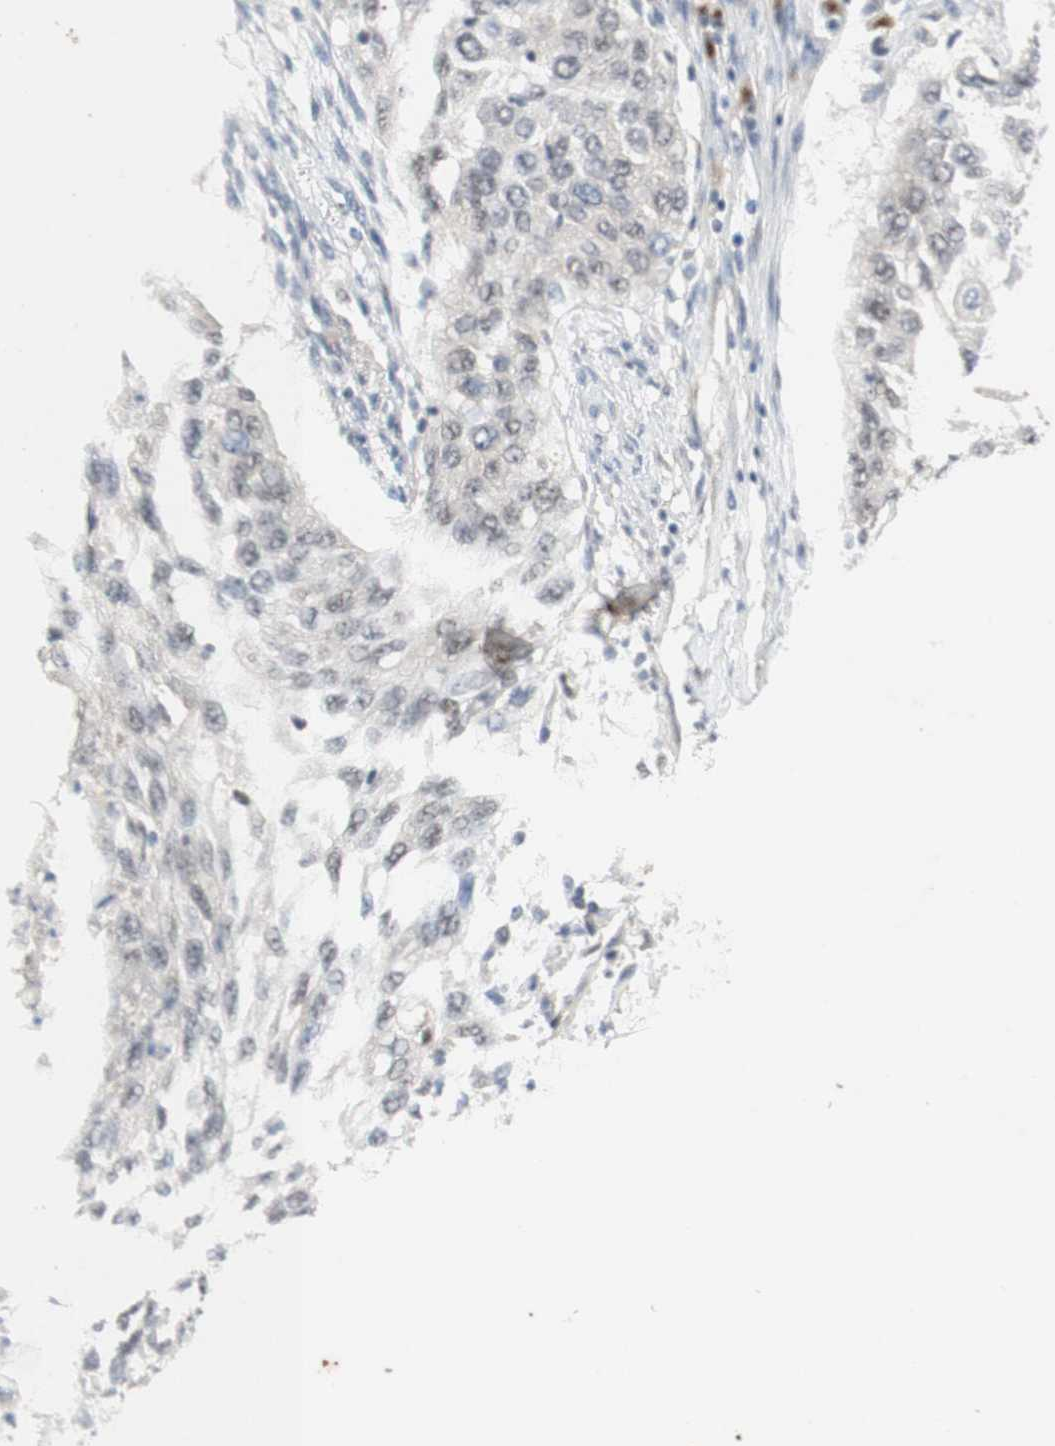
{"staining": {"intensity": "weak", "quantity": ">75%", "location": "cytoplasmic/membranous"}, "tissue": "lung cancer", "cell_type": "Tumor cells", "image_type": "cancer", "snomed": [{"axis": "morphology", "description": "Squamous cell carcinoma, NOS"}, {"axis": "topography", "description": "Lung"}], "caption": "This is a histology image of IHC staining of lung squamous cell carcinoma, which shows weak staining in the cytoplasmic/membranous of tumor cells.", "gene": "CYLD", "patient": {"sex": "female", "age": 63}}